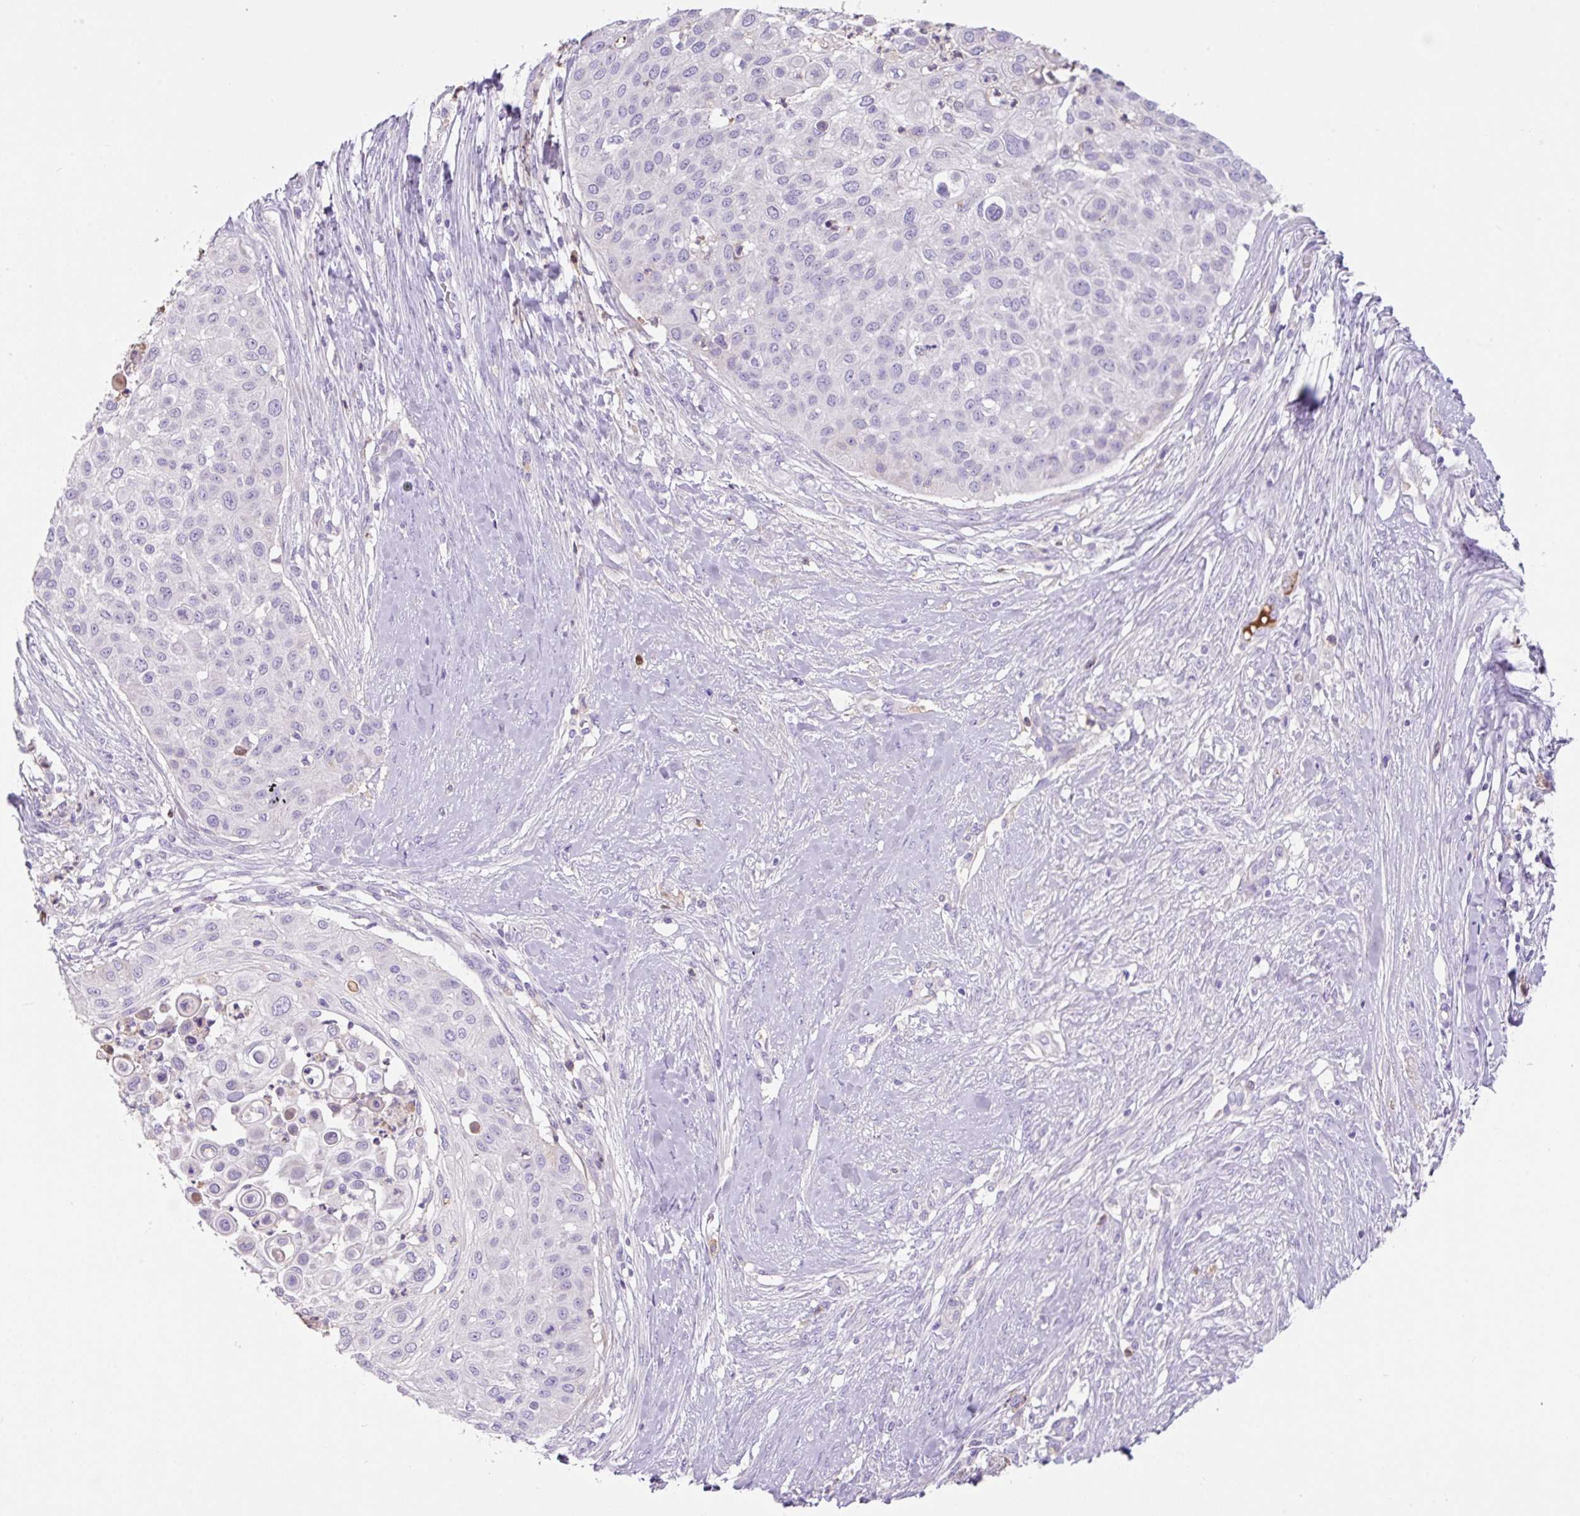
{"staining": {"intensity": "negative", "quantity": "none", "location": "none"}, "tissue": "skin cancer", "cell_type": "Tumor cells", "image_type": "cancer", "snomed": [{"axis": "morphology", "description": "Squamous cell carcinoma, NOS"}, {"axis": "topography", "description": "Skin"}], "caption": "This is an immunohistochemistry (IHC) photomicrograph of skin cancer (squamous cell carcinoma). There is no positivity in tumor cells.", "gene": "TDRD15", "patient": {"sex": "female", "age": 87}}